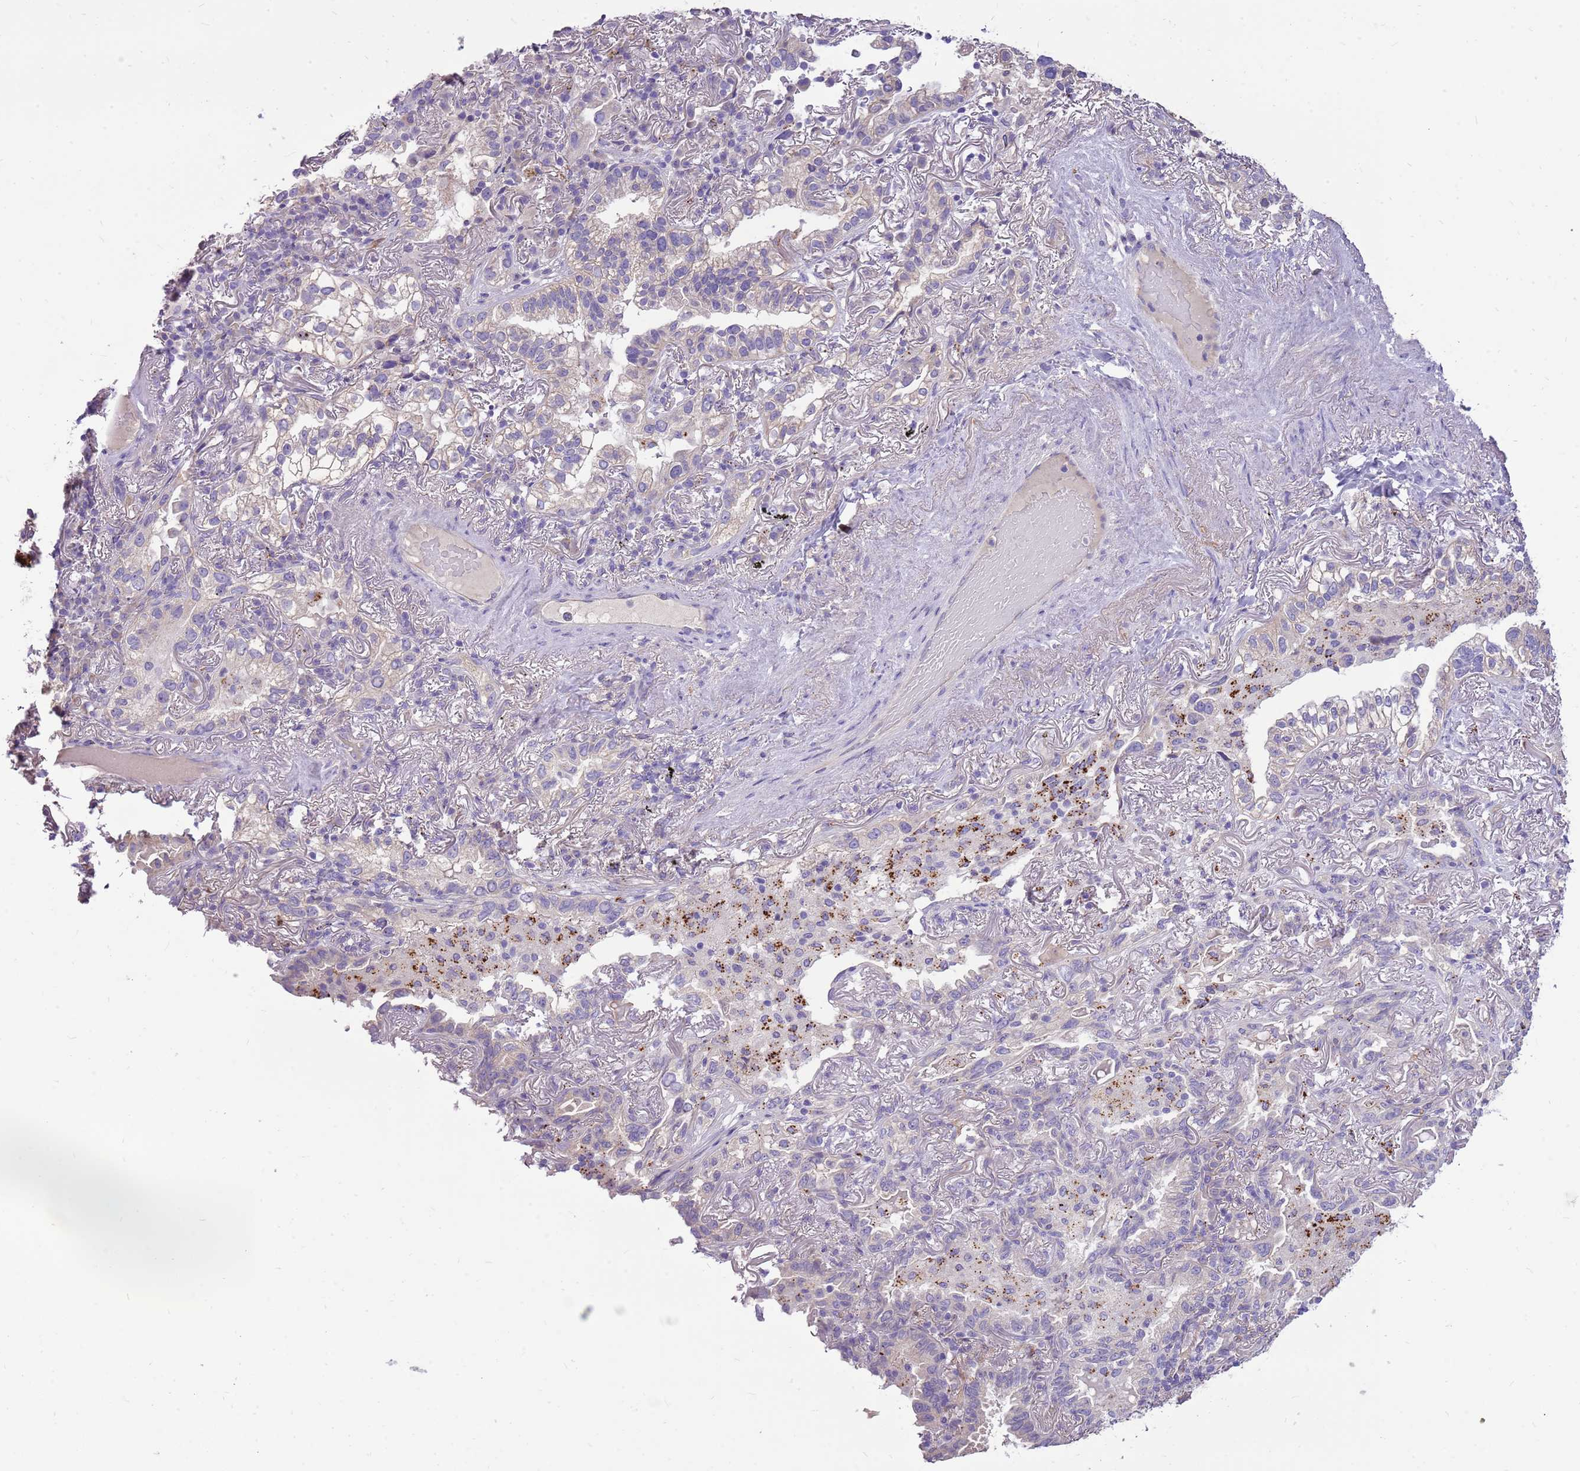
{"staining": {"intensity": "negative", "quantity": "none", "location": "none"}, "tissue": "lung cancer", "cell_type": "Tumor cells", "image_type": "cancer", "snomed": [{"axis": "morphology", "description": "Adenocarcinoma, NOS"}, {"axis": "topography", "description": "Lung"}], "caption": "DAB immunohistochemical staining of lung adenocarcinoma displays no significant staining in tumor cells.", "gene": "NTN4", "patient": {"sex": "female", "age": 69}}